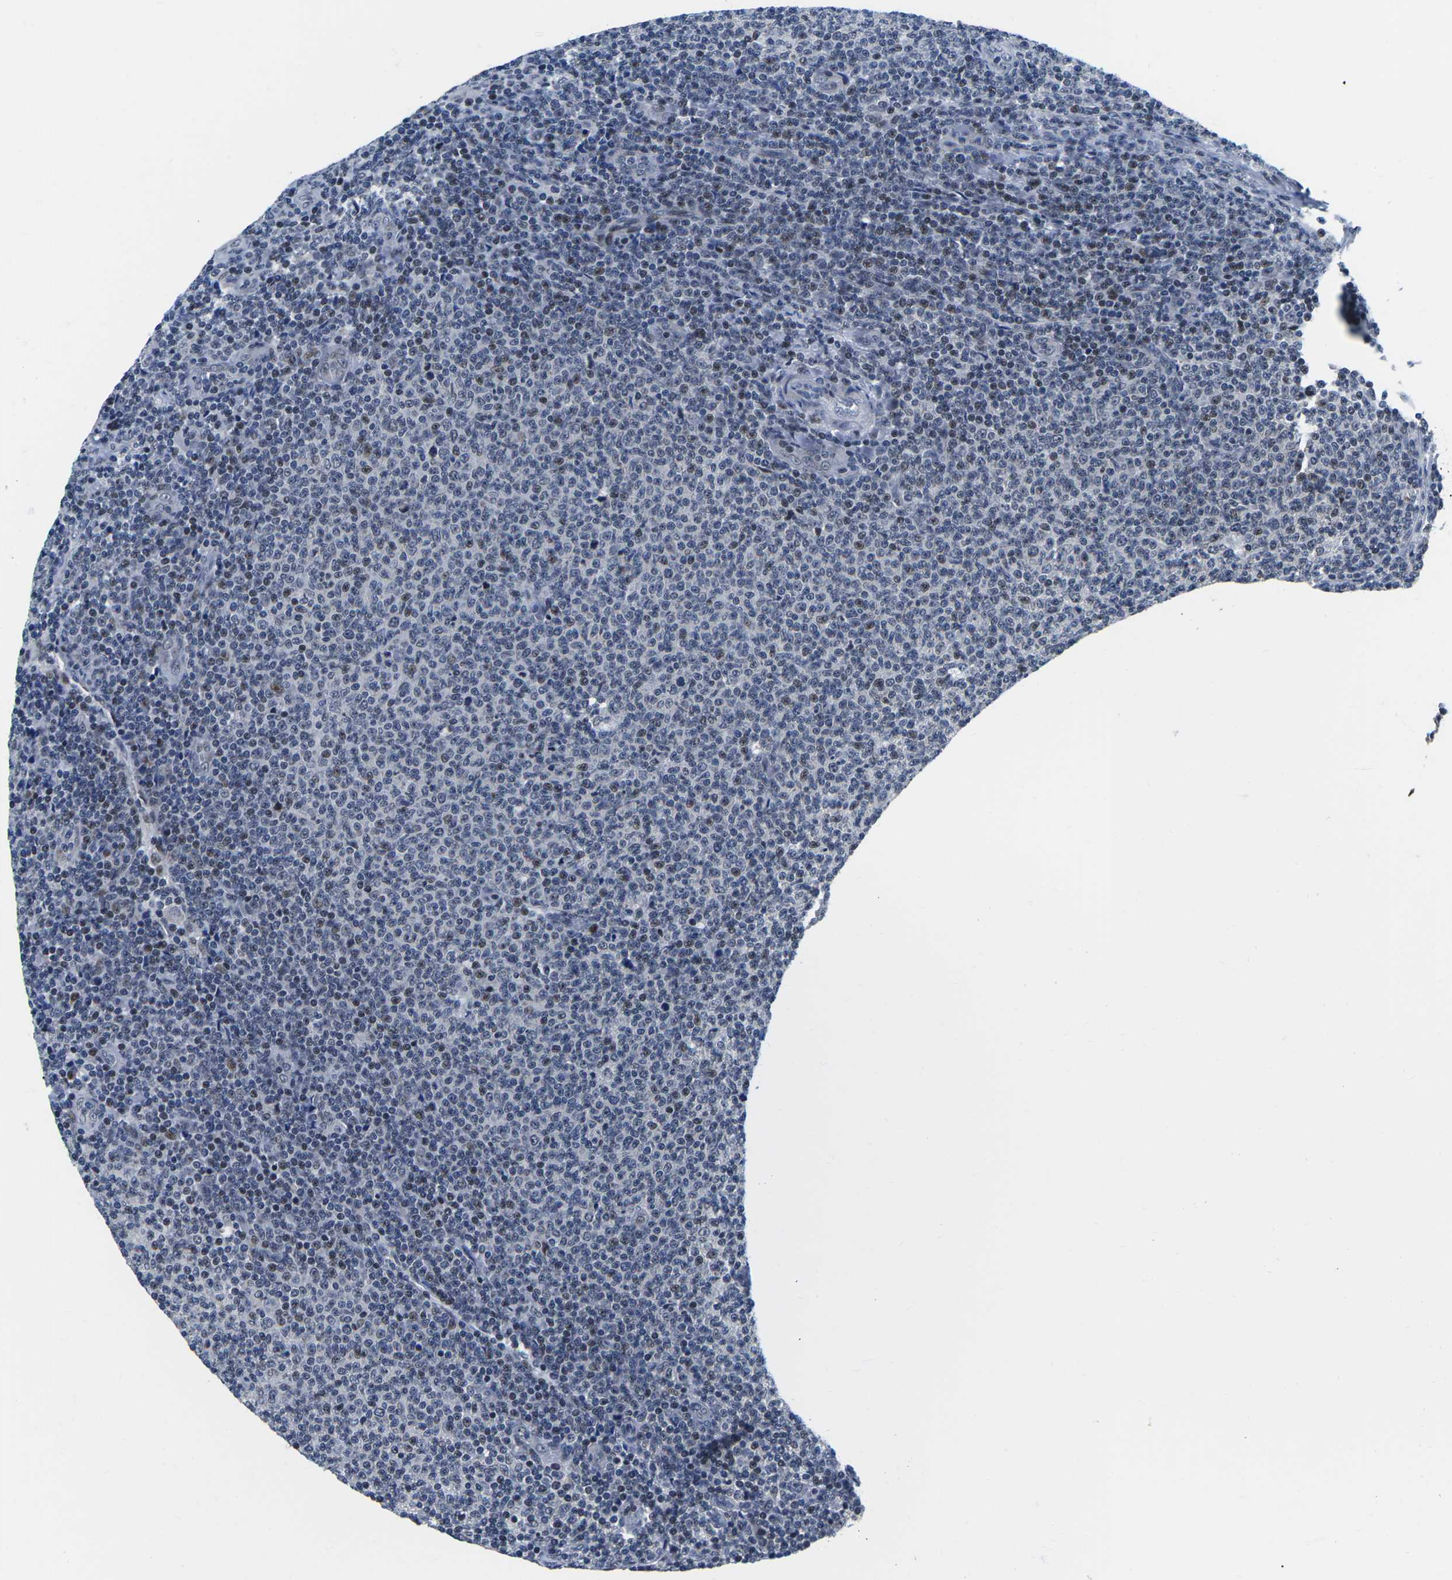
{"staining": {"intensity": "weak", "quantity": "25%-75%", "location": "nuclear"}, "tissue": "lymphoma", "cell_type": "Tumor cells", "image_type": "cancer", "snomed": [{"axis": "morphology", "description": "Malignant lymphoma, non-Hodgkin's type, Low grade"}, {"axis": "topography", "description": "Lymph node"}], "caption": "Lymphoma tissue shows weak nuclear positivity in about 25%-75% of tumor cells", "gene": "CDC73", "patient": {"sex": "male", "age": 66}}